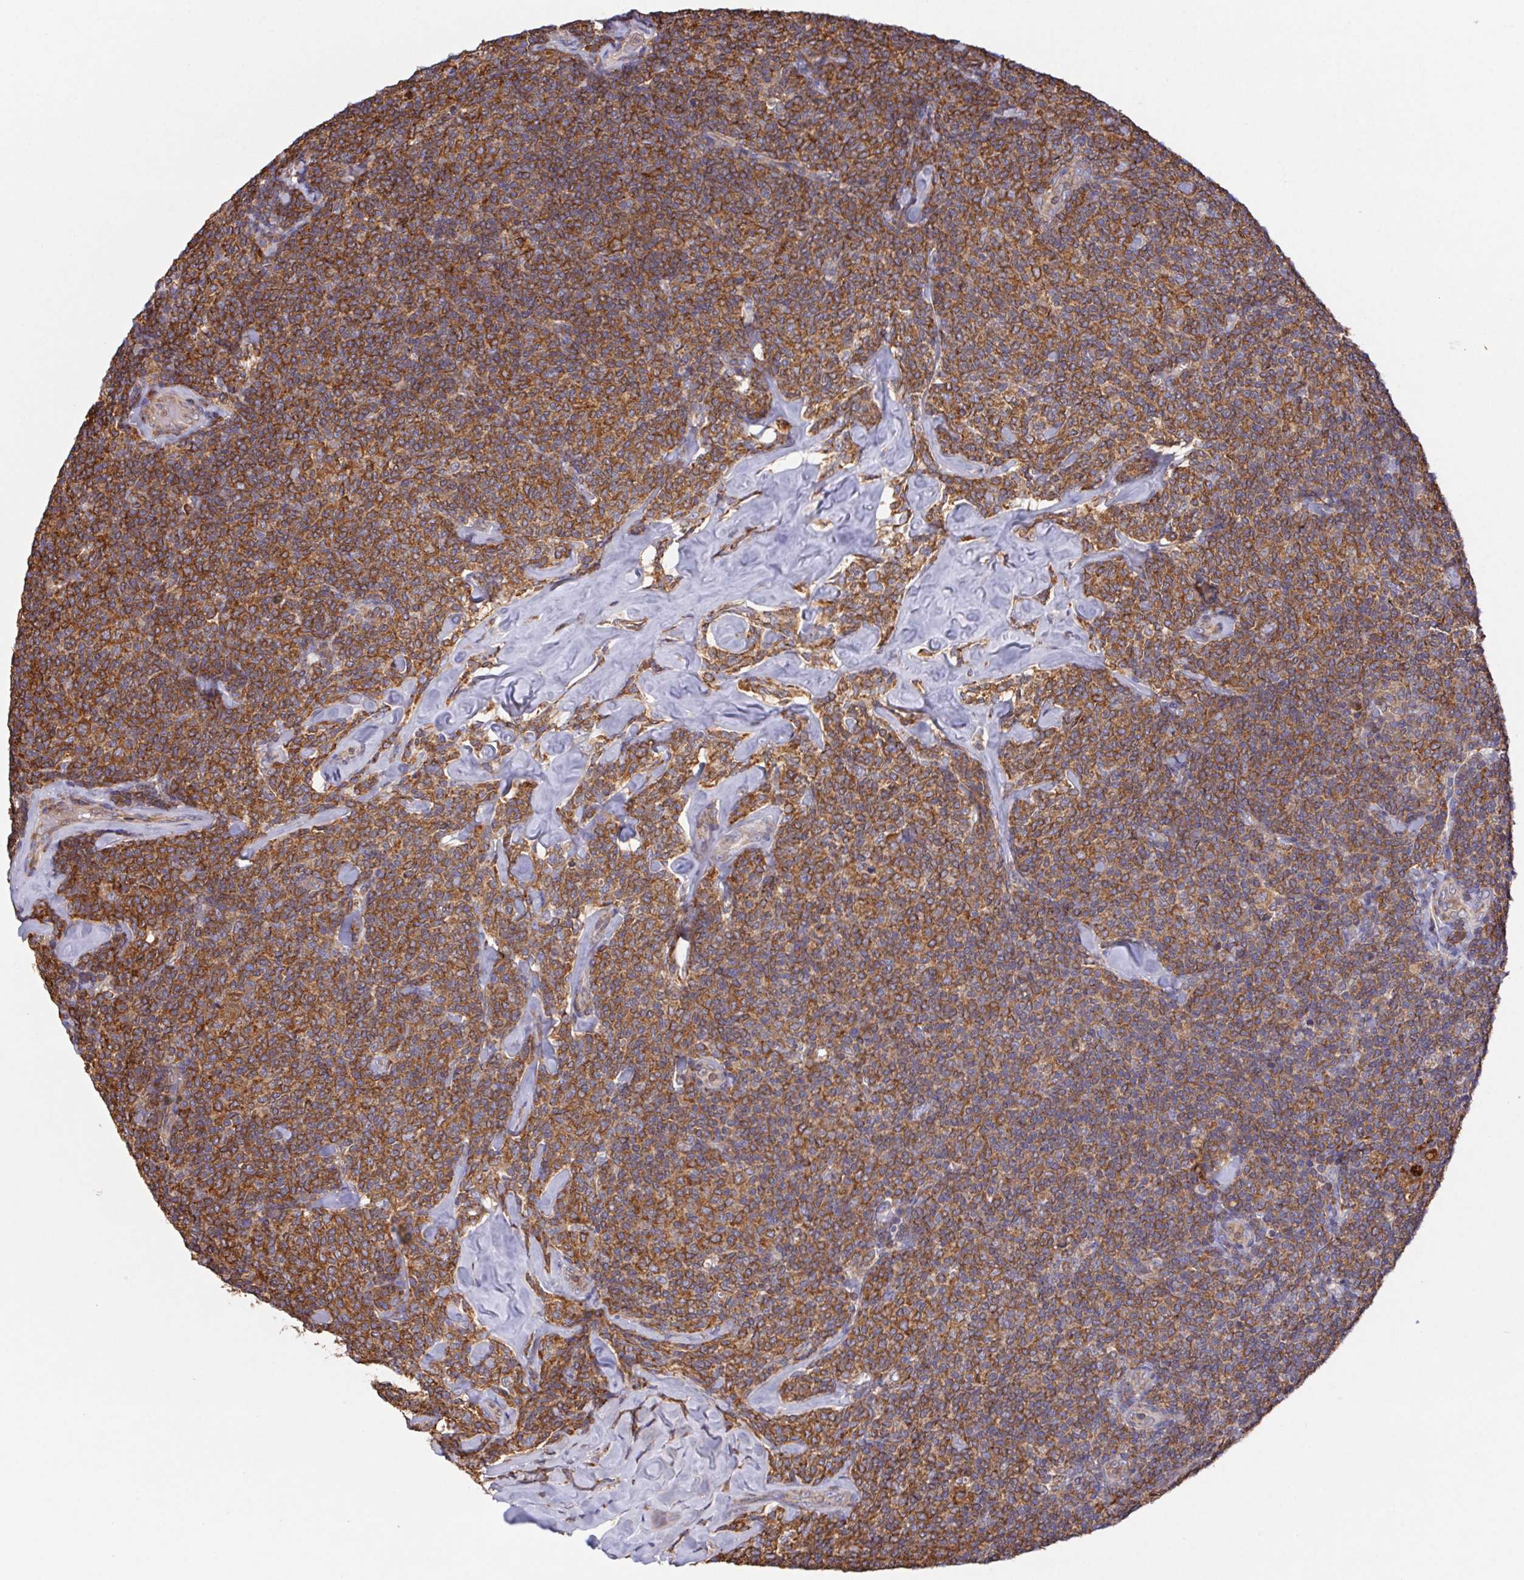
{"staining": {"intensity": "strong", "quantity": ">75%", "location": "cytoplasmic/membranous"}, "tissue": "lymphoma", "cell_type": "Tumor cells", "image_type": "cancer", "snomed": [{"axis": "morphology", "description": "Malignant lymphoma, non-Hodgkin's type, Low grade"}, {"axis": "topography", "description": "Lymph node"}], "caption": "Protein expression analysis of human lymphoma reveals strong cytoplasmic/membranous staining in approximately >75% of tumor cells.", "gene": "FAM241A", "patient": {"sex": "female", "age": 56}}